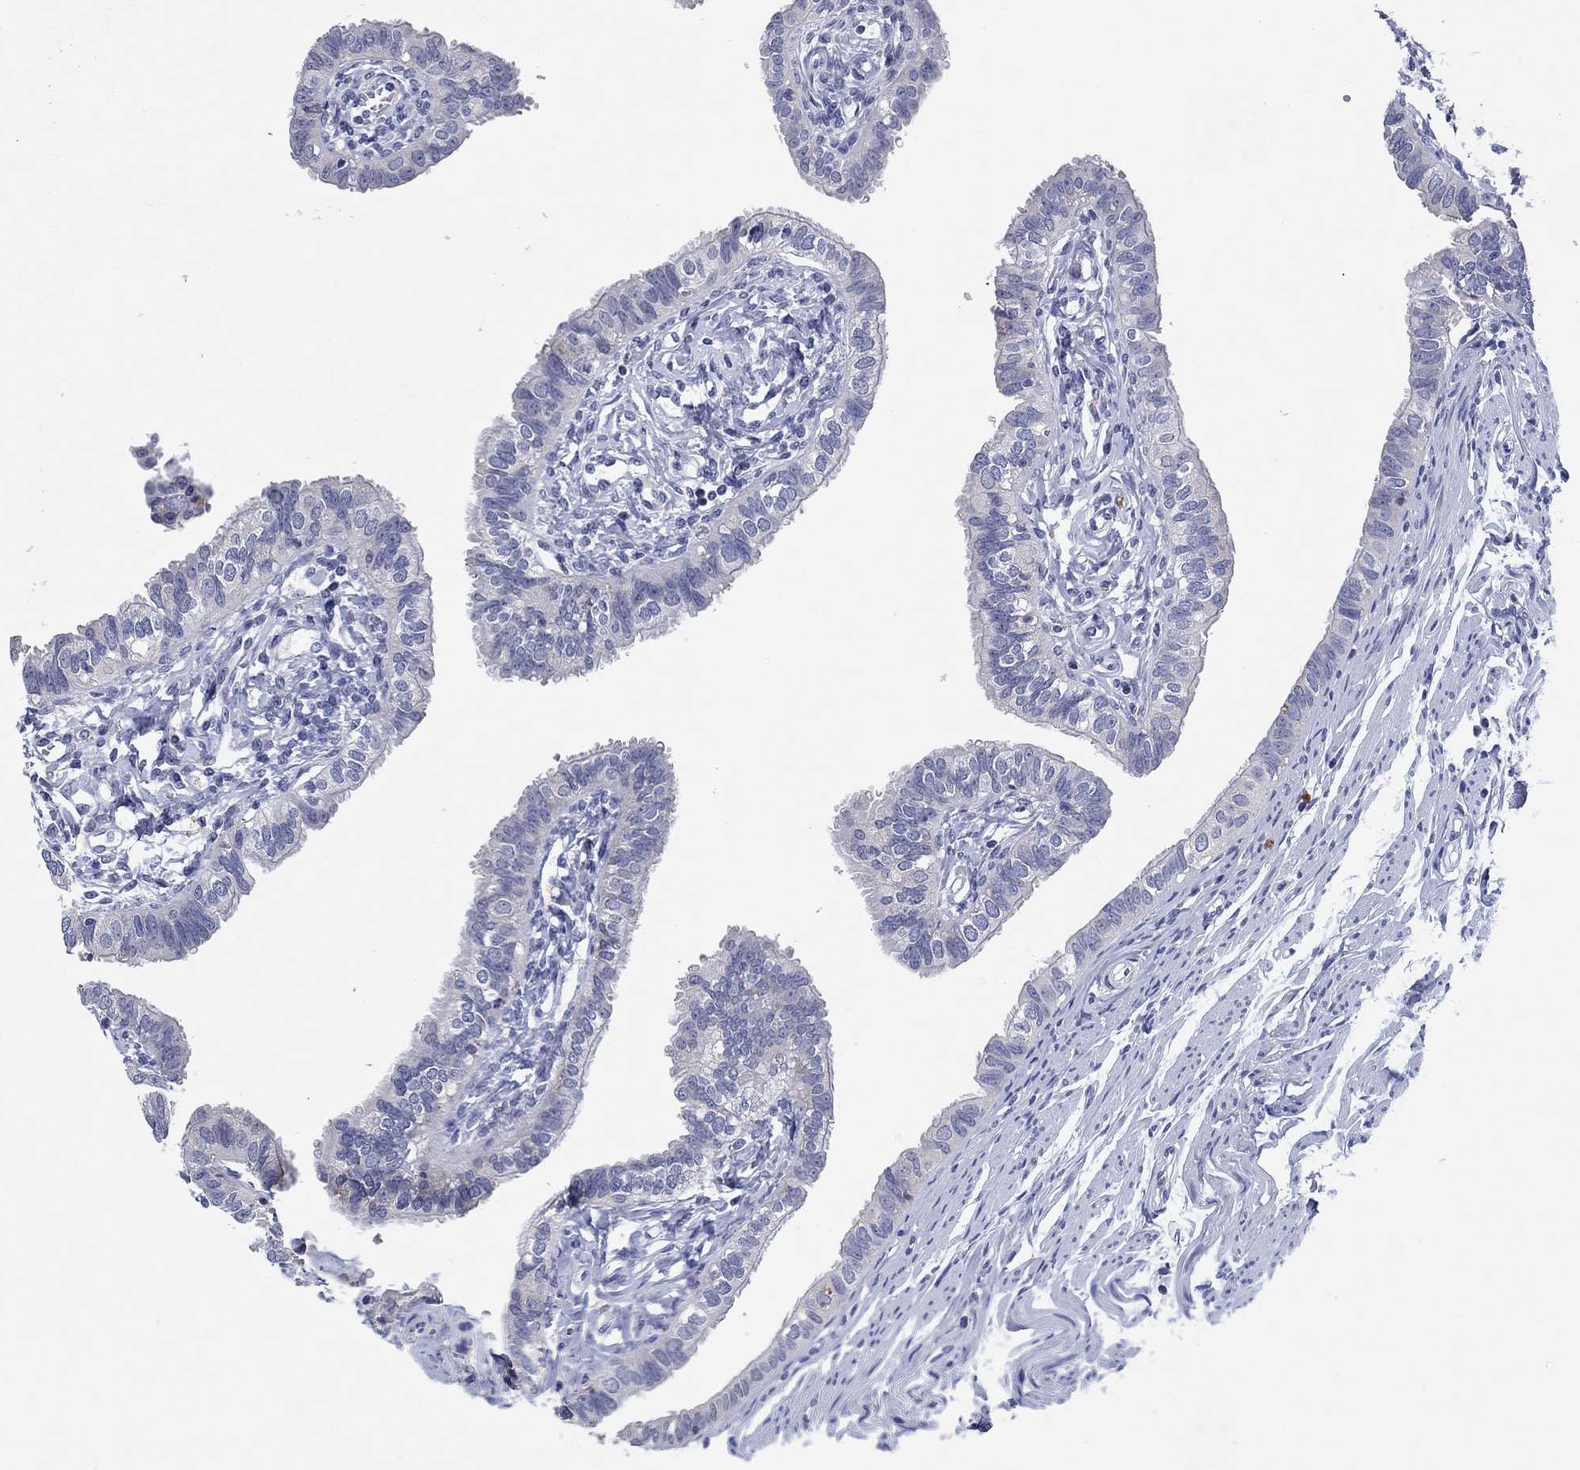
{"staining": {"intensity": "negative", "quantity": "none", "location": "none"}, "tissue": "fallopian tube", "cell_type": "Glandular cells", "image_type": "normal", "snomed": [{"axis": "morphology", "description": "Normal tissue, NOS"}, {"axis": "topography", "description": "Fallopian tube"}], "caption": "DAB (3,3'-diaminobenzidine) immunohistochemical staining of unremarkable human fallopian tube reveals no significant expression in glandular cells.", "gene": "HDC", "patient": {"sex": "female", "age": 54}}